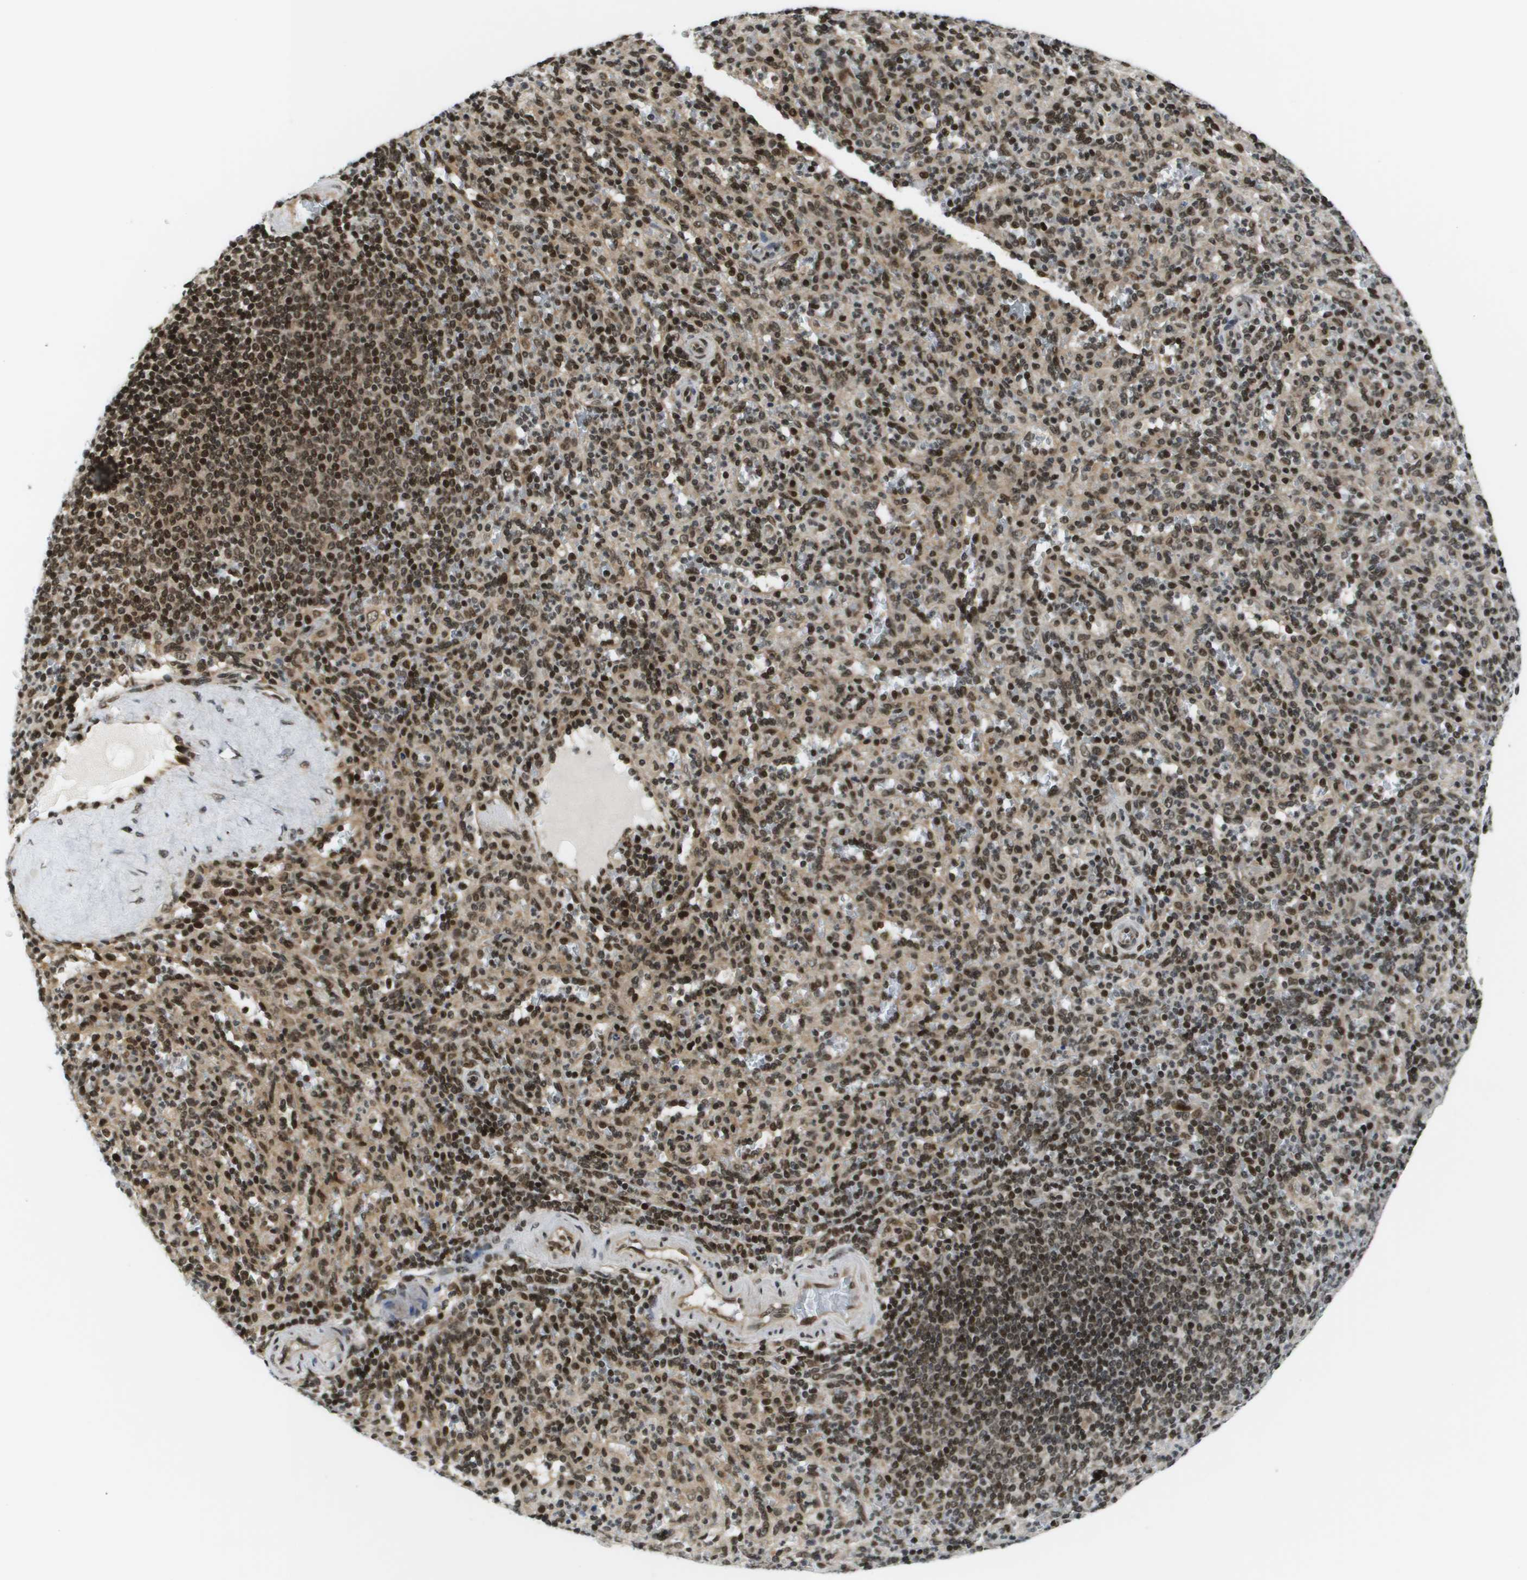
{"staining": {"intensity": "strong", "quantity": "25%-75%", "location": "nuclear"}, "tissue": "spleen", "cell_type": "Cells in red pulp", "image_type": "normal", "snomed": [{"axis": "morphology", "description": "Normal tissue, NOS"}, {"axis": "topography", "description": "Spleen"}], "caption": "Cells in red pulp show strong nuclear positivity in about 25%-75% of cells in unremarkable spleen.", "gene": "RECQL4", "patient": {"sex": "male", "age": 36}}